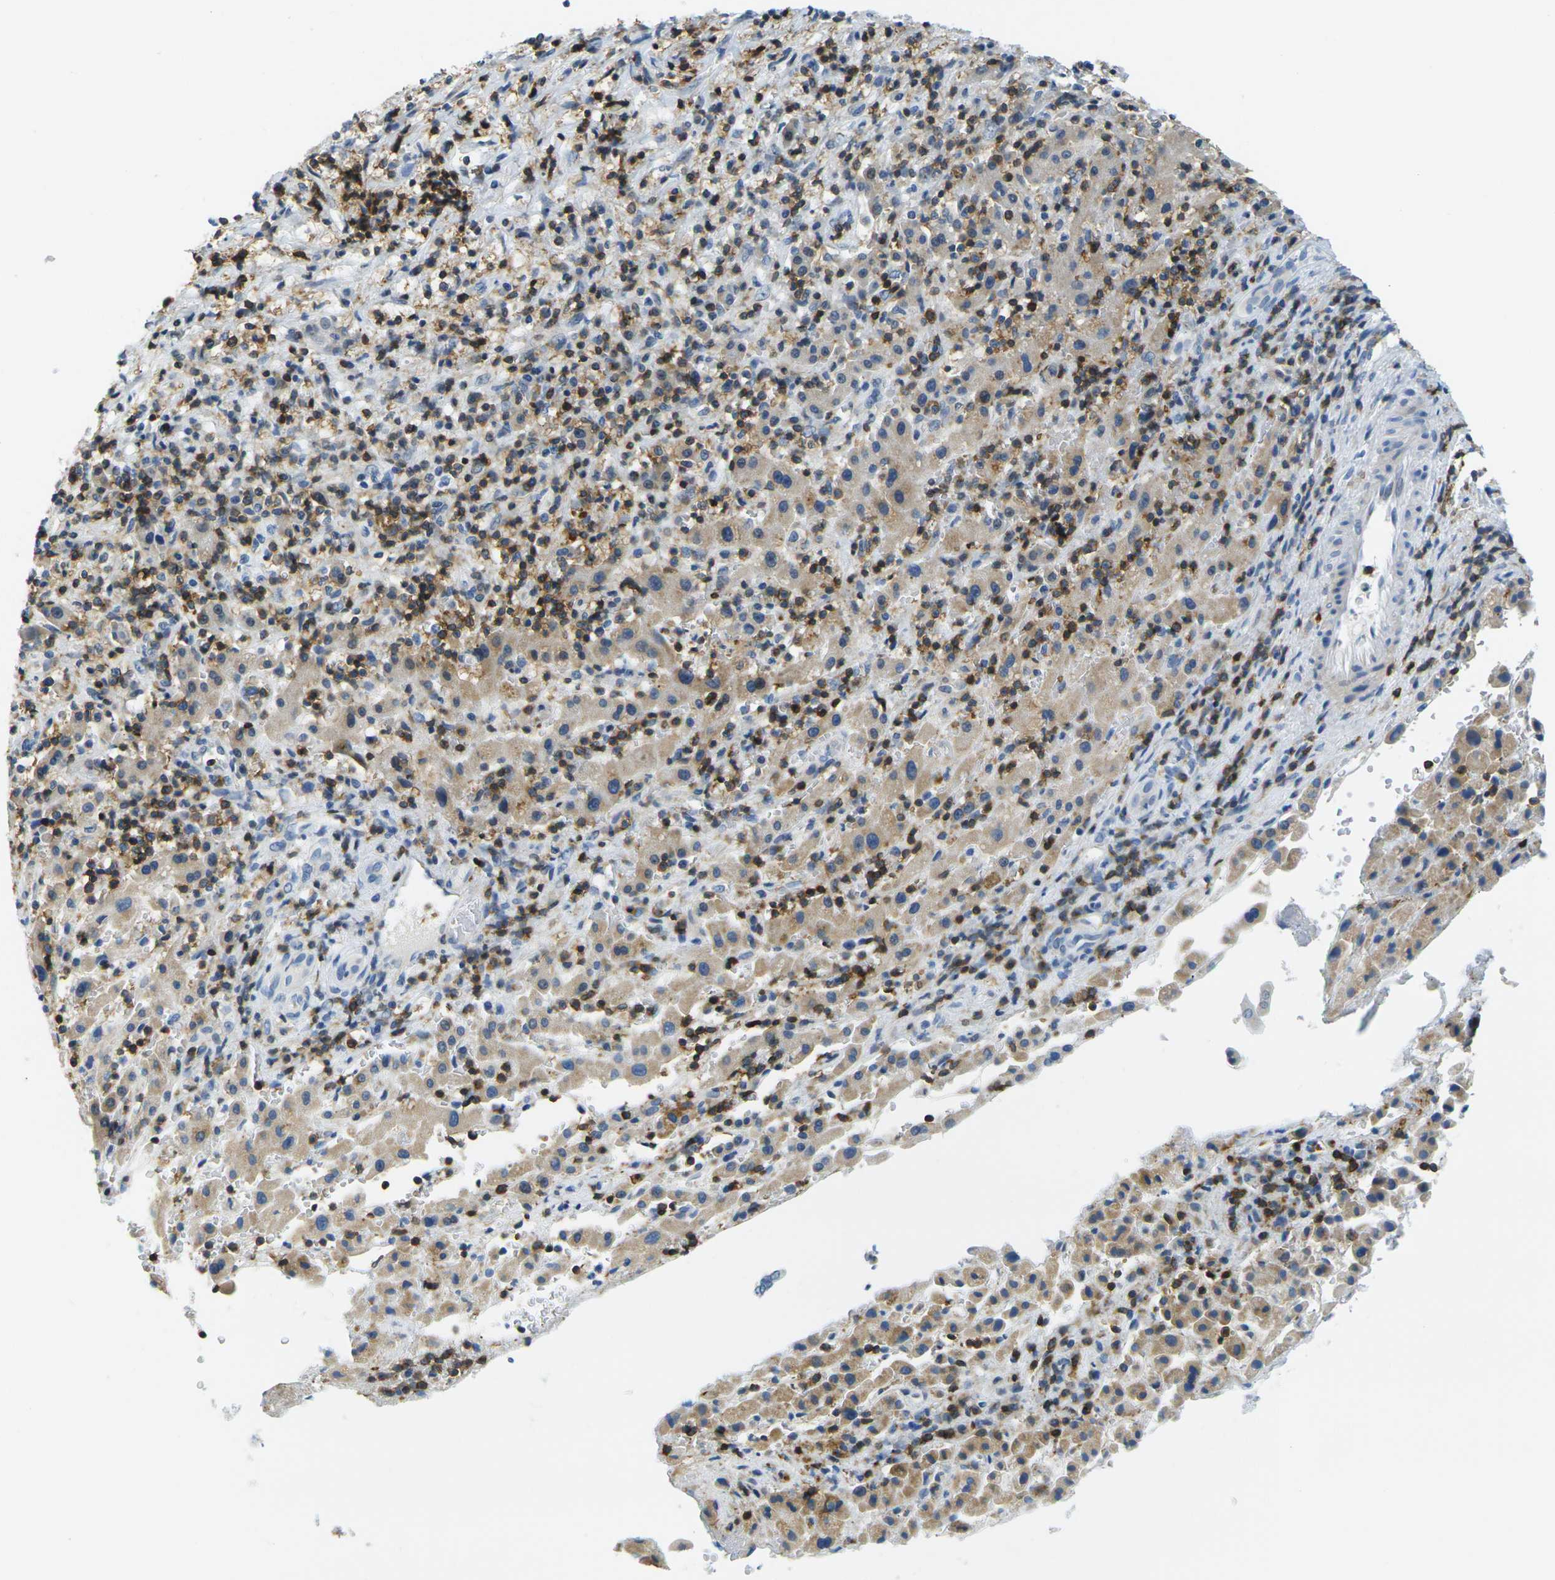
{"staining": {"intensity": "negative", "quantity": "none", "location": "none"}, "tissue": "liver cancer", "cell_type": "Tumor cells", "image_type": "cancer", "snomed": [{"axis": "morphology", "description": "Cholangiocarcinoma"}, {"axis": "topography", "description": "Liver"}], "caption": "Micrograph shows no protein staining in tumor cells of liver cancer (cholangiocarcinoma) tissue.", "gene": "CD3D", "patient": {"sex": "male", "age": 57}}